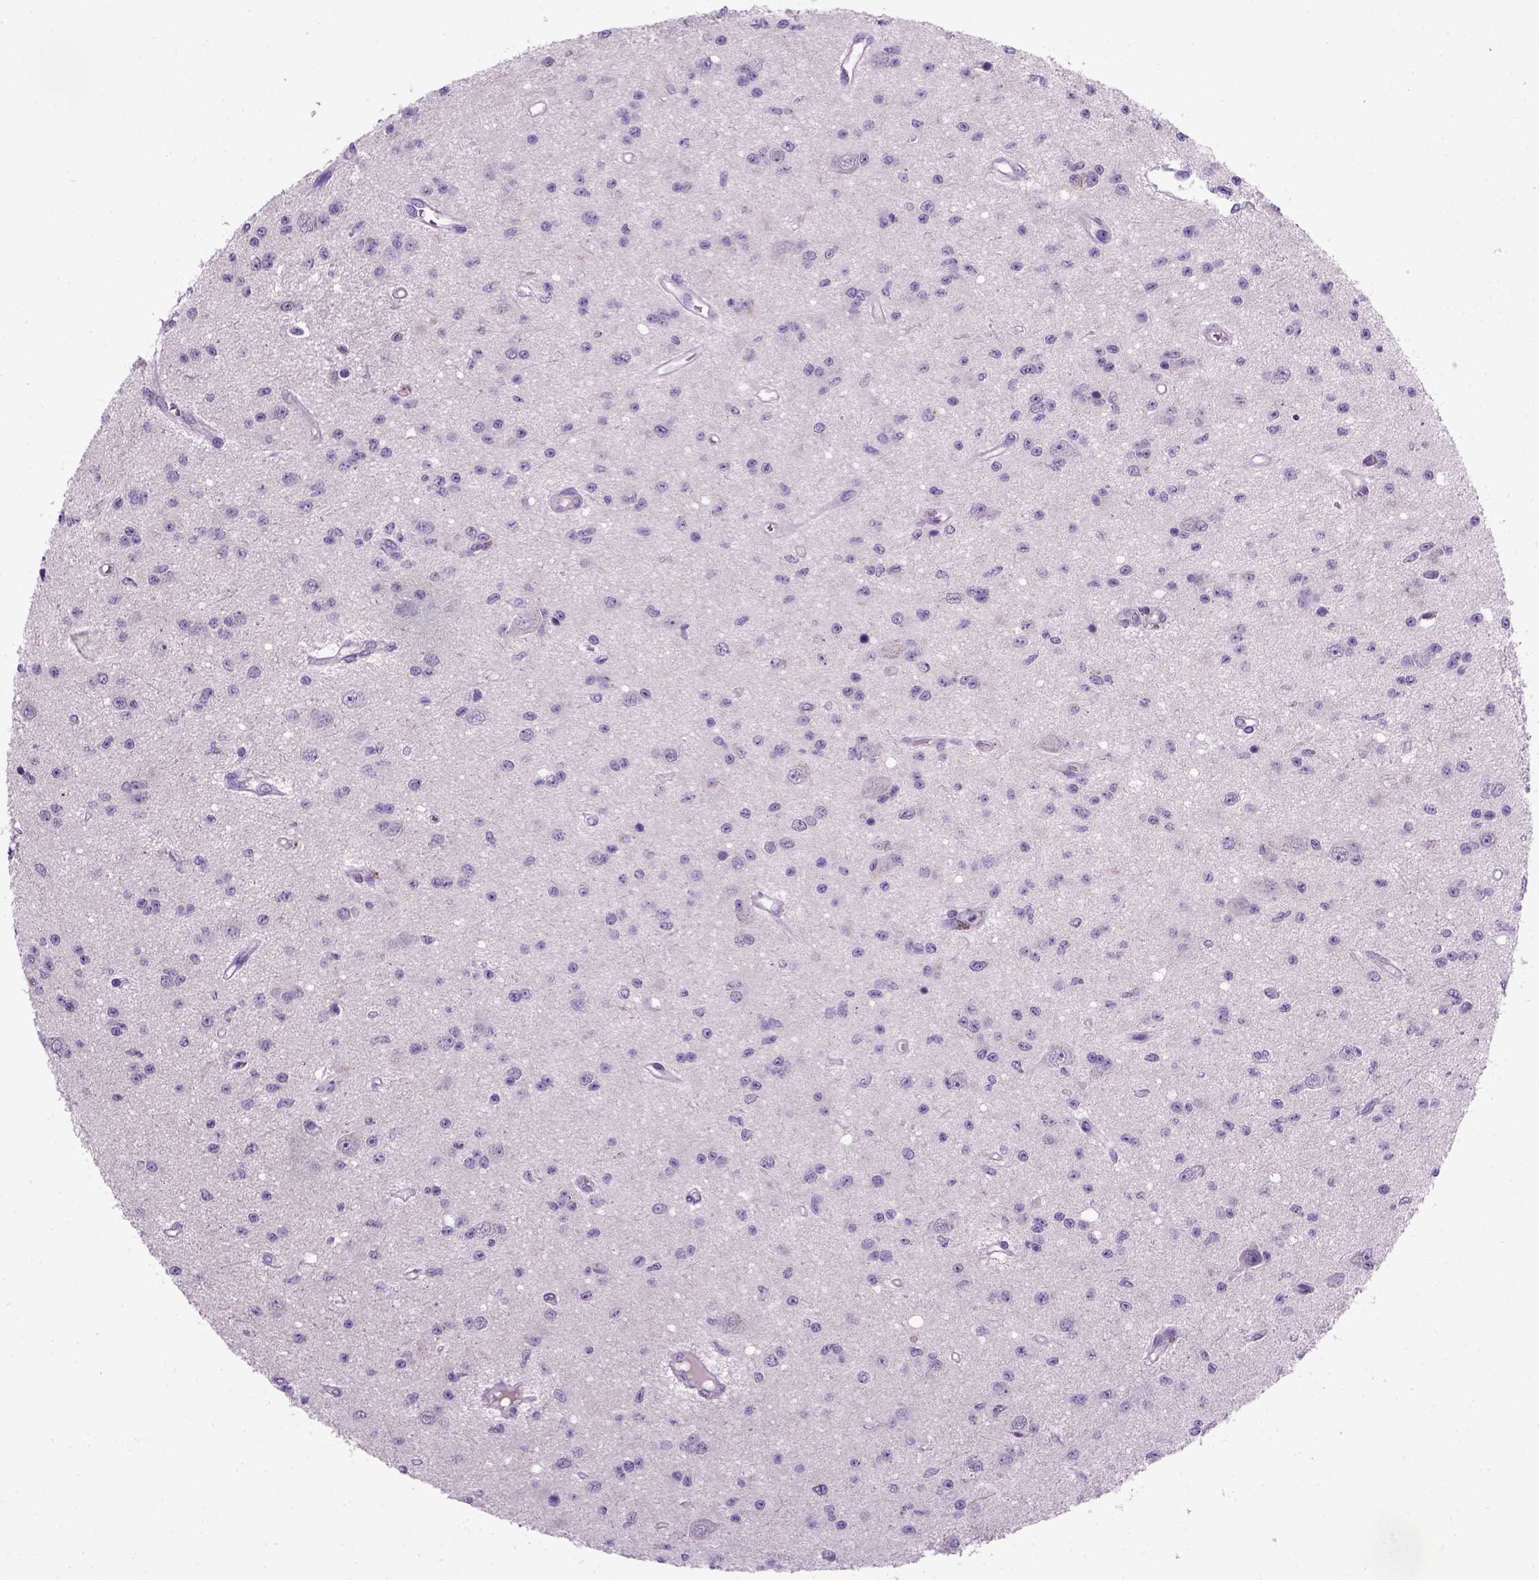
{"staining": {"intensity": "negative", "quantity": "none", "location": "none"}, "tissue": "glioma", "cell_type": "Tumor cells", "image_type": "cancer", "snomed": [{"axis": "morphology", "description": "Glioma, malignant, Low grade"}, {"axis": "topography", "description": "Brain"}], "caption": "The IHC photomicrograph has no significant staining in tumor cells of glioma tissue.", "gene": "CDH1", "patient": {"sex": "female", "age": 45}}